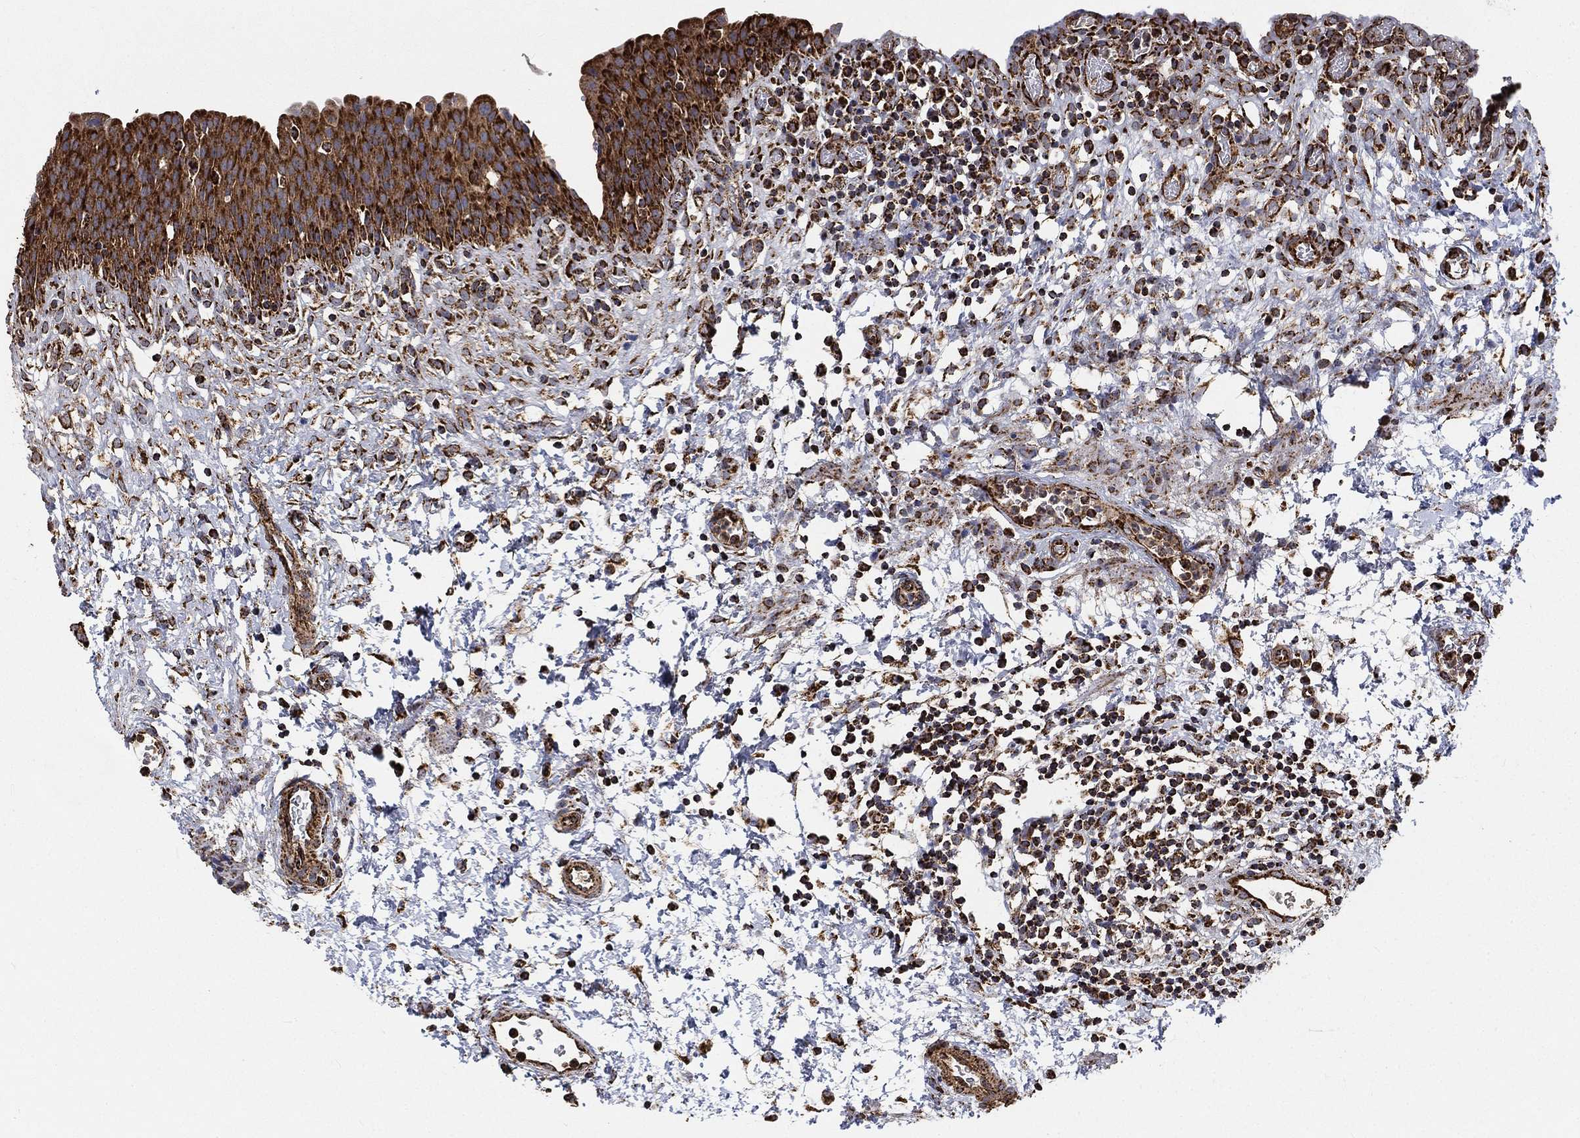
{"staining": {"intensity": "strong", "quantity": ">75%", "location": "cytoplasmic/membranous"}, "tissue": "urinary bladder", "cell_type": "Urothelial cells", "image_type": "normal", "snomed": [{"axis": "morphology", "description": "Normal tissue, NOS"}, {"axis": "topography", "description": "Urinary bladder"}], "caption": "High-power microscopy captured an immunohistochemistry (IHC) photomicrograph of unremarkable urinary bladder, revealing strong cytoplasmic/membranous positivity in approximately >75% of urothelial cells. The staining was performed using DAB, with brown indicating positive protein expression. Nuclei are stained blue with hematoxylin.", "gene": "SLC38A7", "patient": {"sex": "male", "age": 37}}